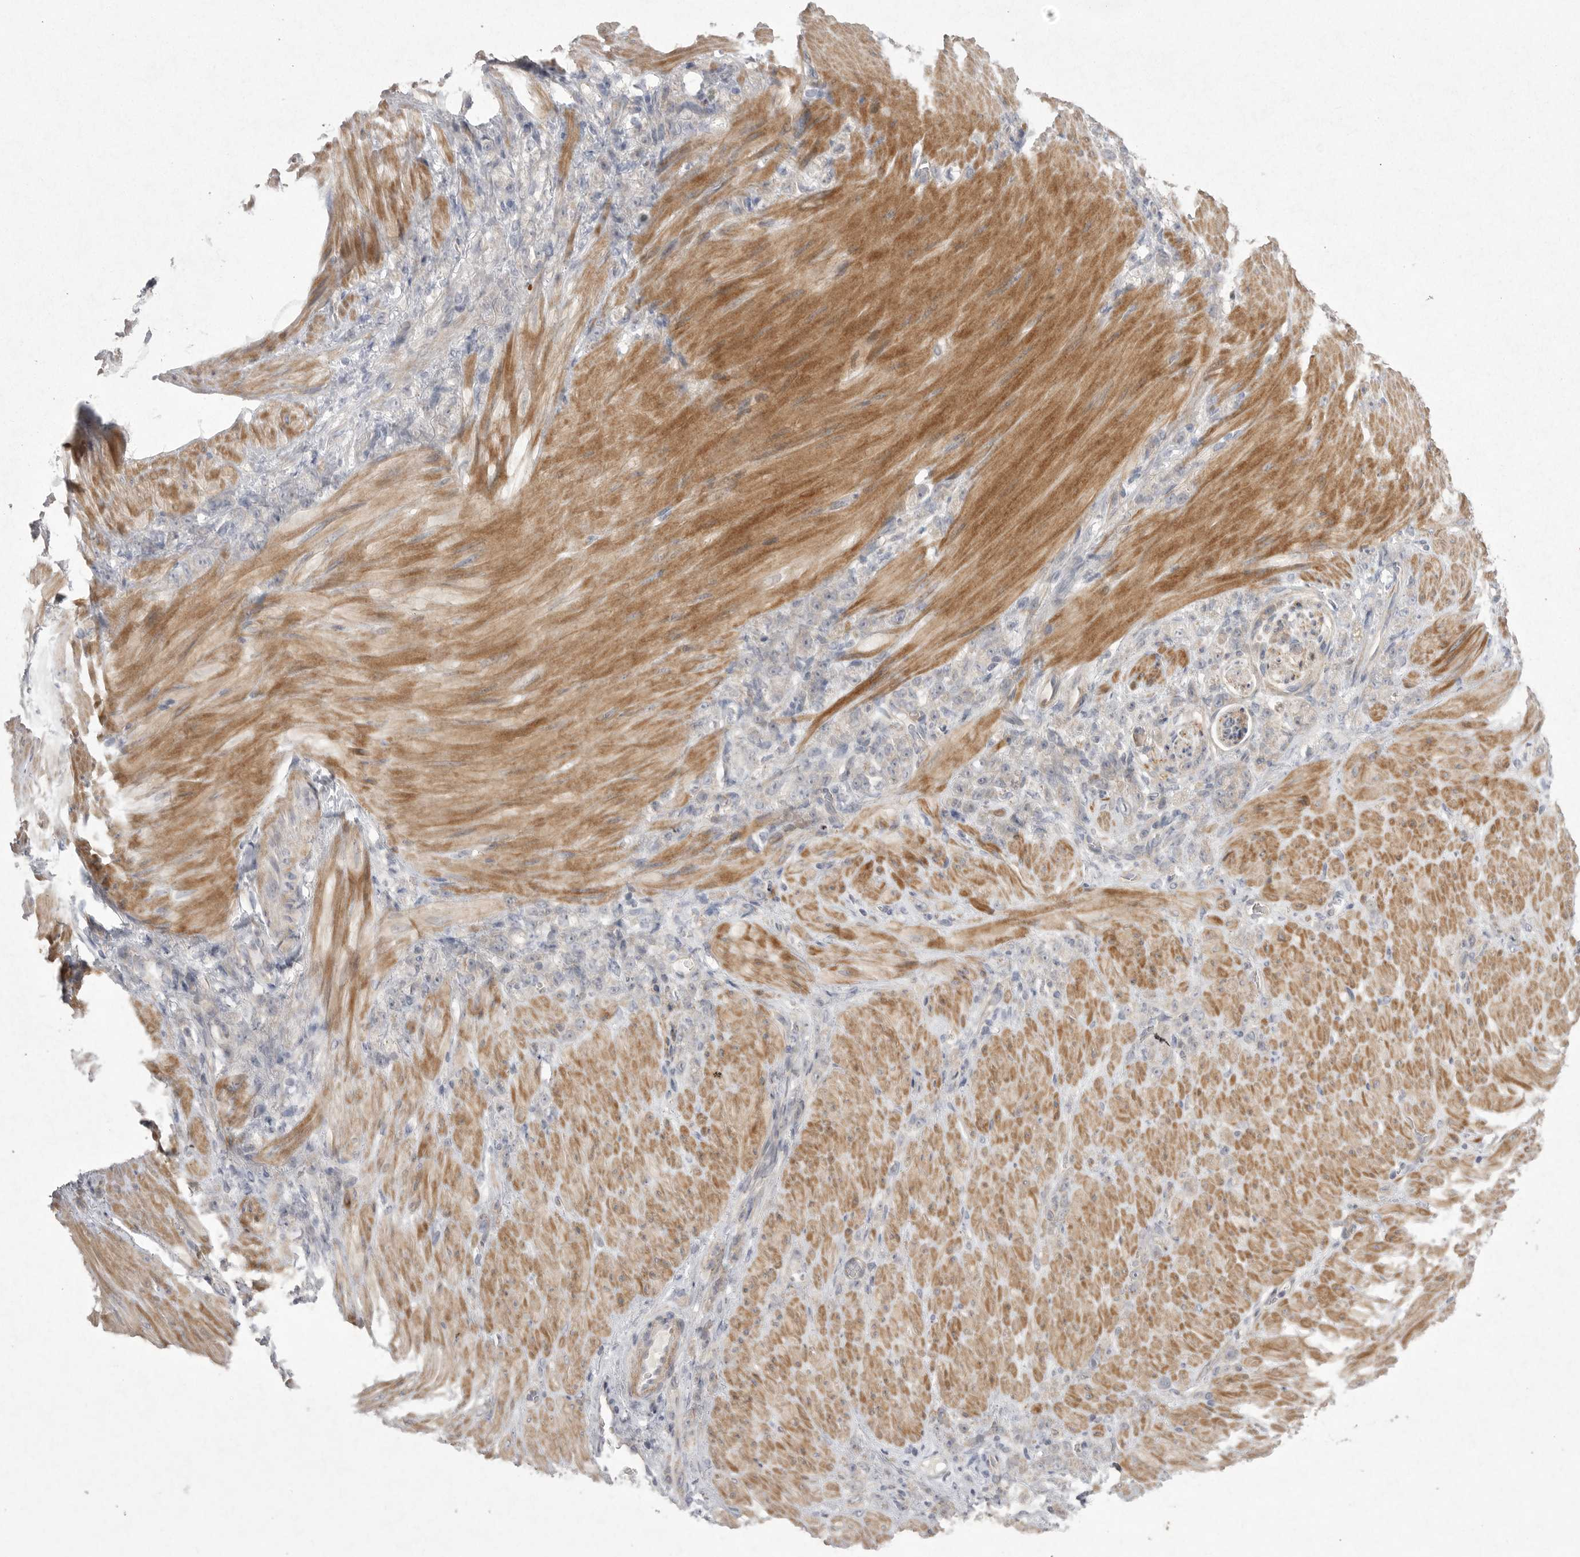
{"staining": {"intensity": "negative", "quantity": "none", "location": "none"}, "tissue": "stomach cancer", "cell_type": "Tumor cells", "image_type": "cancer", "snomed": [{"axis": "morphology", "description": "Normal tissue, NOS"}, {"axis": "morphology", "description": "Adenocarcinoma, NOS"}, {"axis": "topography", "description": "Stomach"}], "caption": "DAB (3,3'-diaminobenzidine) immunohistochemical staining of stomach cancer (adenocarcinoma) displays no significant expression in tumor cells.", "gene": "VANGL2", "patient": {"sex": "male", "age": 82}}